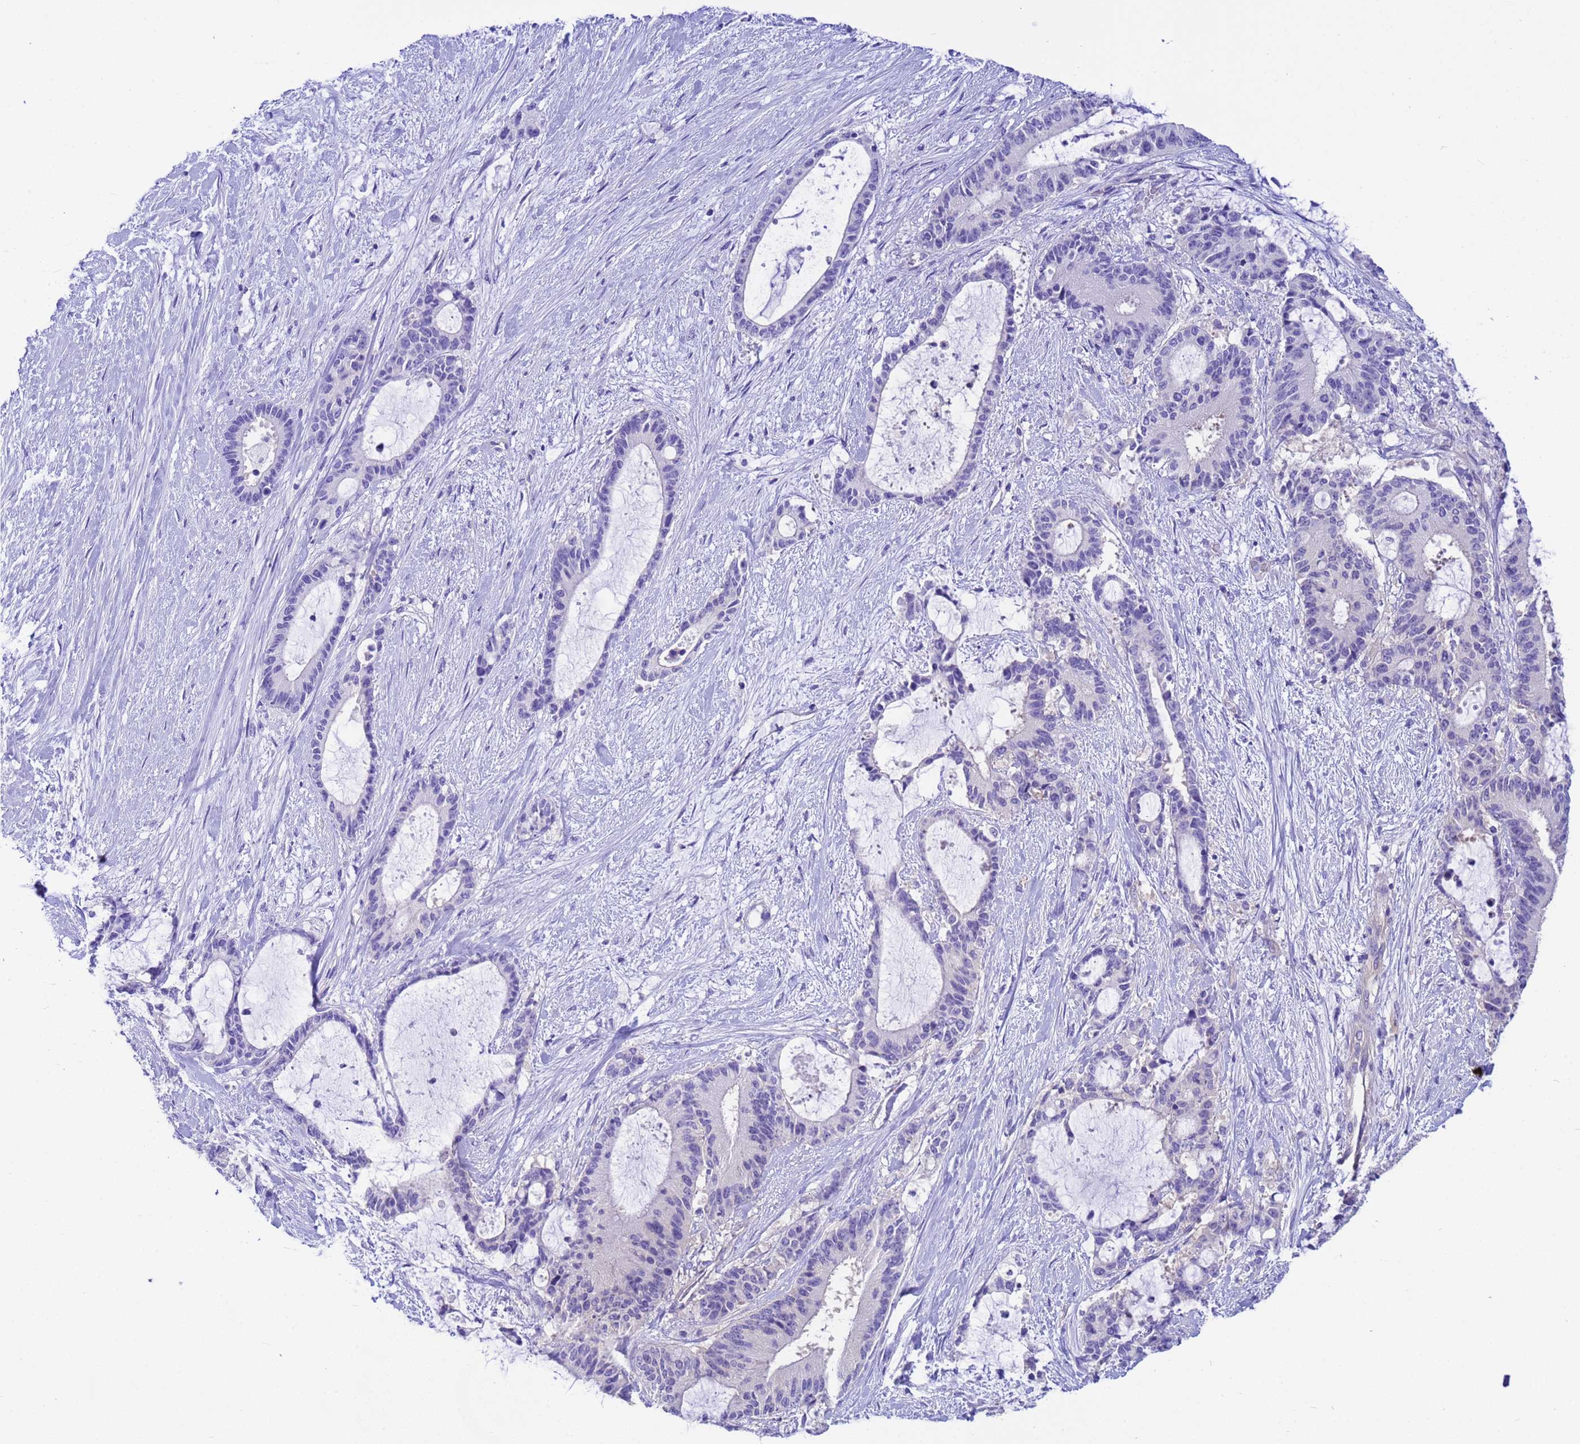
{"staining": {"intensity": "negative", "quantity": "none", "location": "none"}, "tissue": "liver cancer", "cell_type": "Tumor cells", "image_type": "cancer", "snomed": [{"axis": "morphology", "description": "Normal tissue, NOS"}, {"axis": "morphology", "description": "Cholangiocarcinoma"}, {"axis": "topography", "description": "Liver"}, {"axis": "topography", "description": "Peripheral nerve tissue"}], "caption": "The photomicrograph displays no staining of tumor cells in cholangiocarcinoma (liver).", "gene": "PPP2CB", "patient": {"sex": "female", "age": 73}}